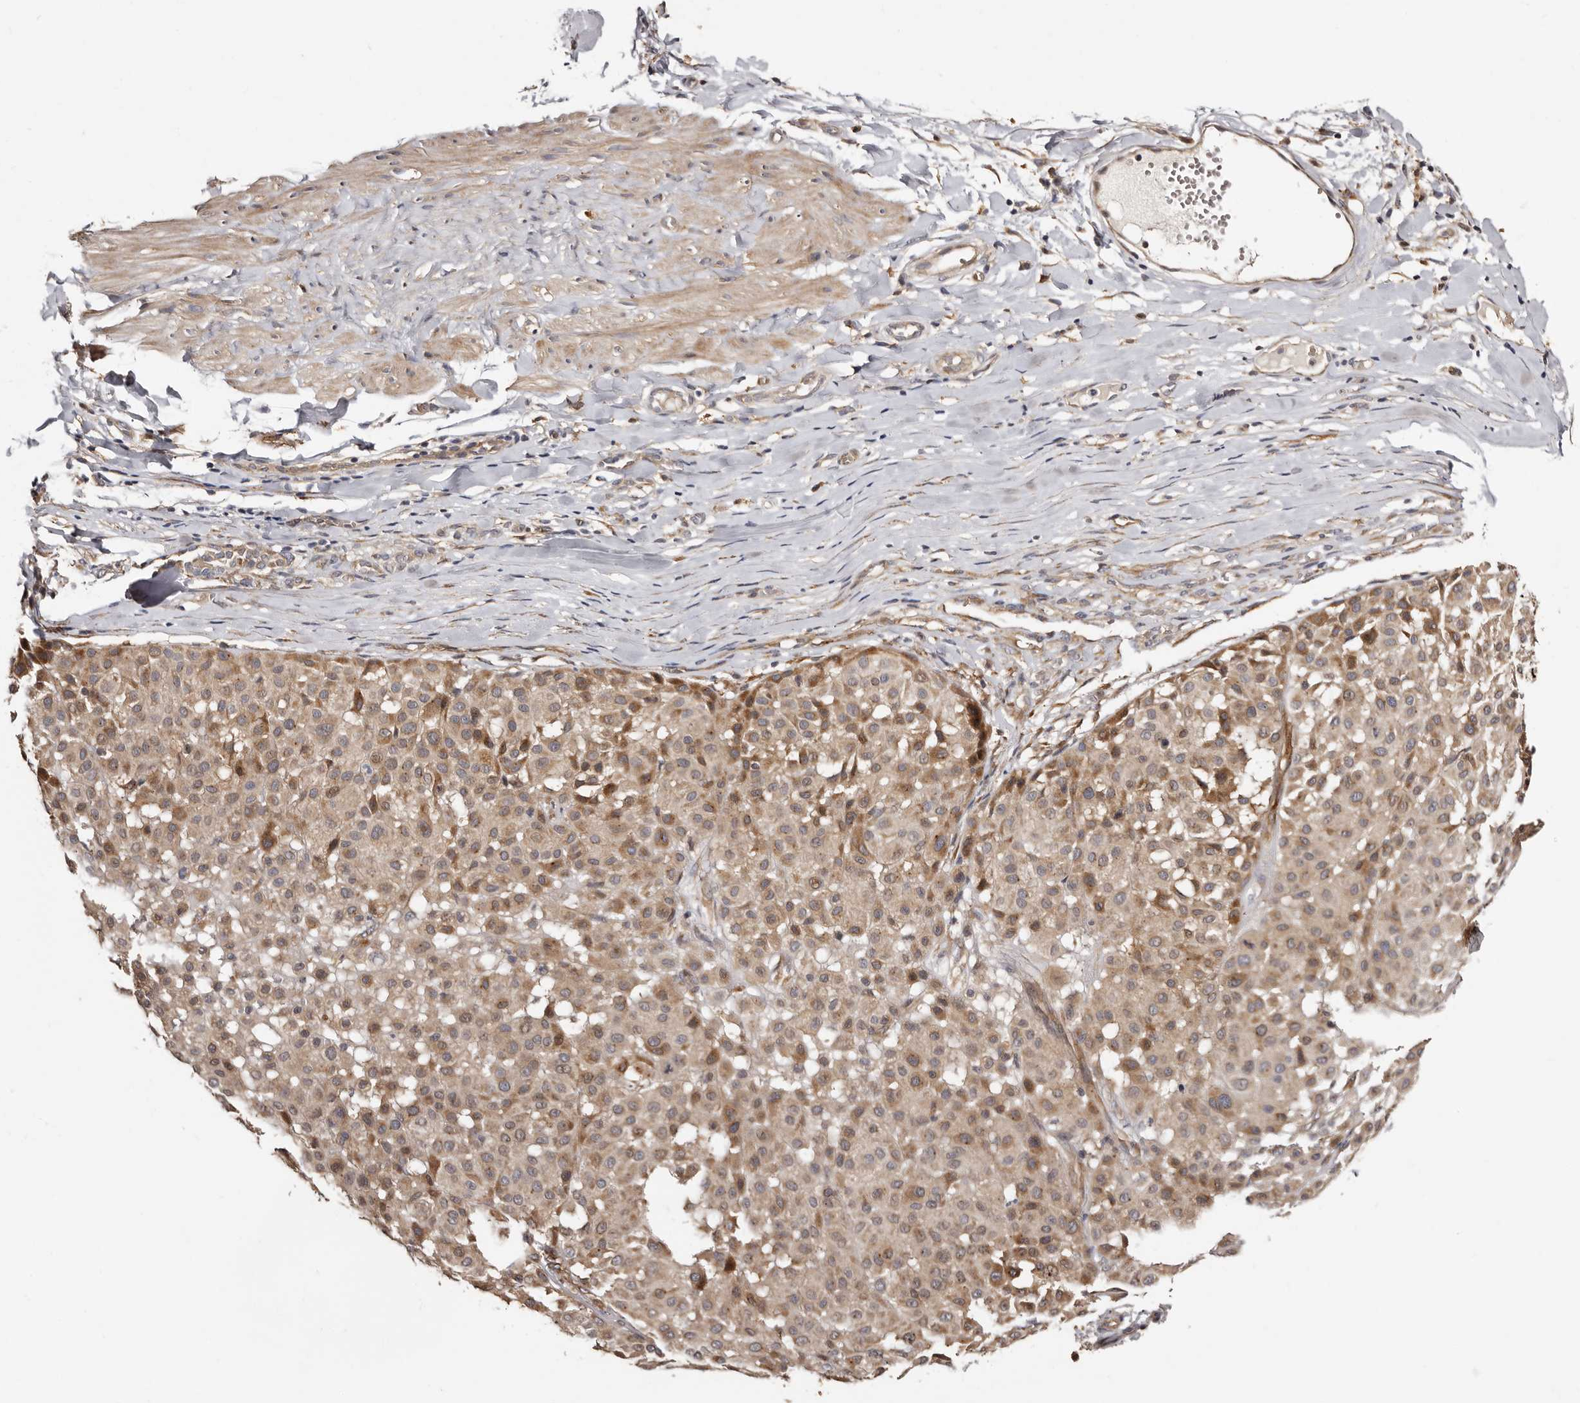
{"staining": {"intensity": "moderate", "quantity": ">75%", "location": "cytoplasmic/membranous"}, "tissue": "melanoma", "cell_type": "Tumor cells", "image_type": "cancer", "snomed": [{"axis": "morphology", "description": "Malignant melanoma, Metastatic site"}, {"axis": "topography", "description": "Soft tissue"}], "caption": "This micrograph shows IHC staining of human malignant melanoma (metastatic site), with medium moderate cytoplasmic/membranous staining in approximately >75% of tumor cells.", "gene": "TBC1D22B", "patient": {"sex": "male", "age": 41}}